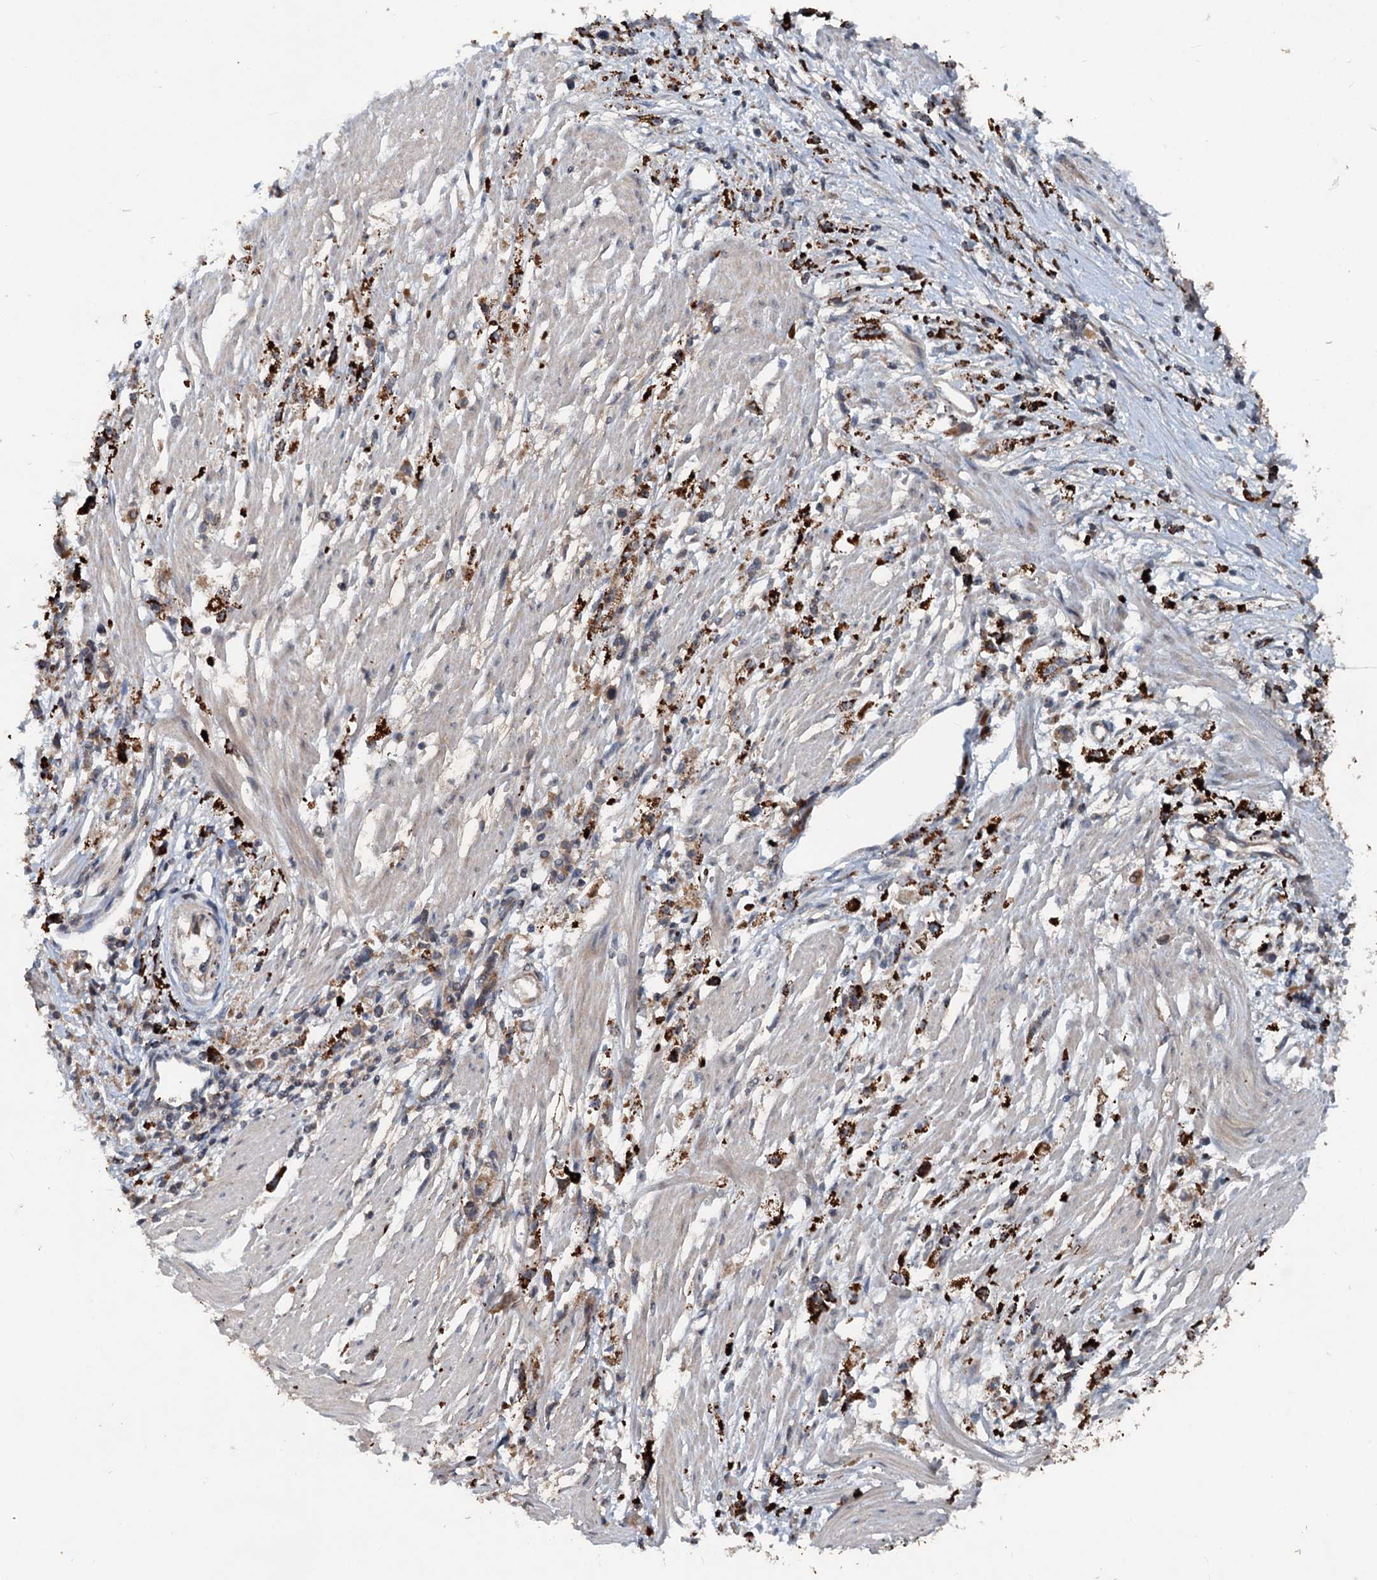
{"staining": {"intensity": "strong", "quantity": ">75%", "location": "cytoplasmic/membranous"}, "tissue": "stomach cancer", "cell_type": "Tumor cells", "image_type": "cancer", "snomed": [{"axis": "morphology", "description": "Adenocarcinoma, NOS"}, {"axis": "topography", "description": "Stomach"}], "caption": "Human stomach cancer stained with a brown dye reveals strong cytoplasmic/membranous positive positivity in approximately >75% of tumor cells.", "gene": "N4BP2L2", "patient": {"sex": "female", "age": 59}}